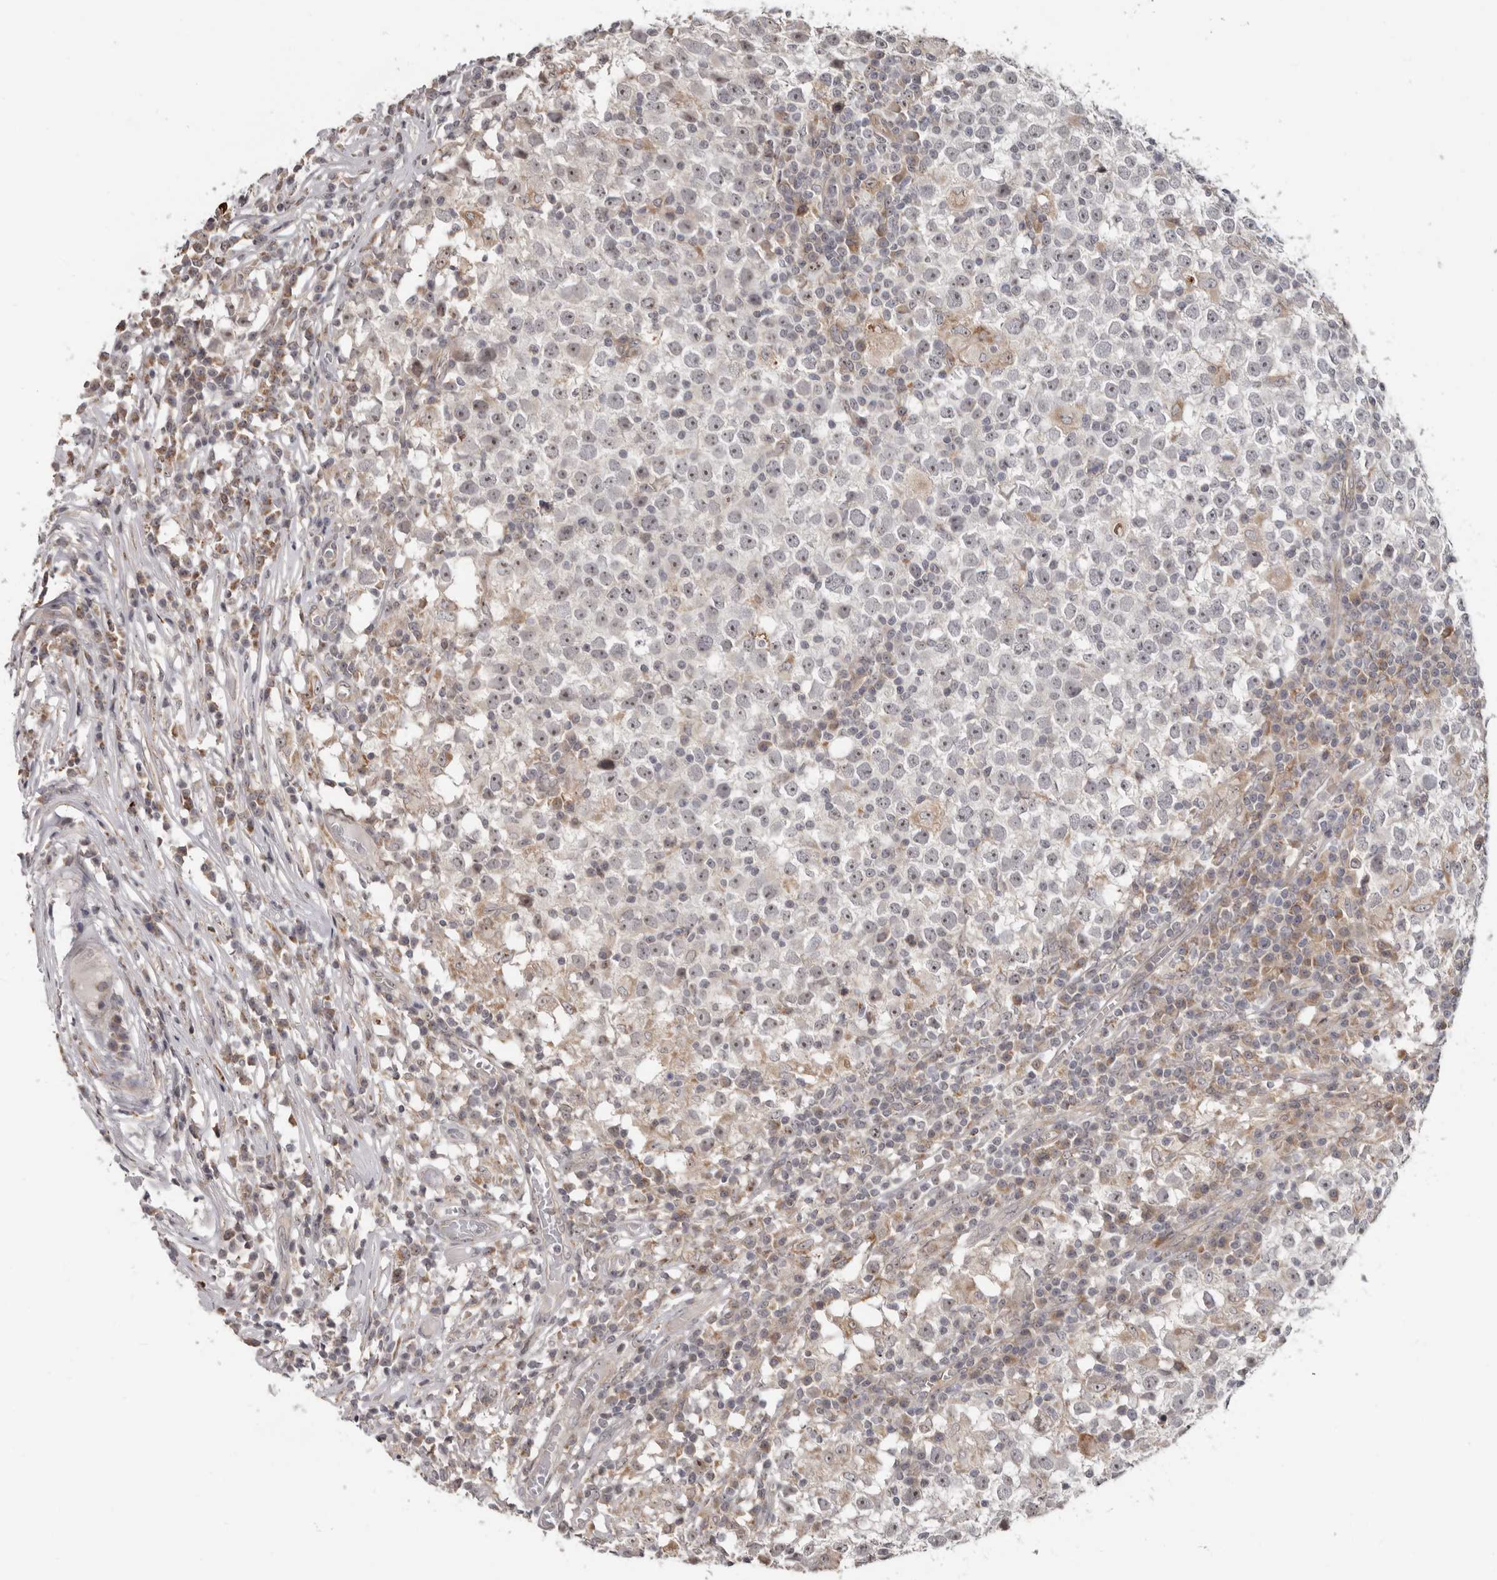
{"staining": {"intensity": "negative", "quantity": "none", "location": "none"}, "tissue": "testis cancer", "cell_type": "Tumor cells", "image_type": "cancer", "snomed": [{"axis": "morphology", "description": "Seminoma, NOS"}, {"axis": "topography", "description": "Testis"}], "caption": "IHC image of human seminoma (testis) stained for a protein (brown), which displays no positivity in tumor cells.", "gene": "BAD", "patient": {"sex": "male", "age": 65}}